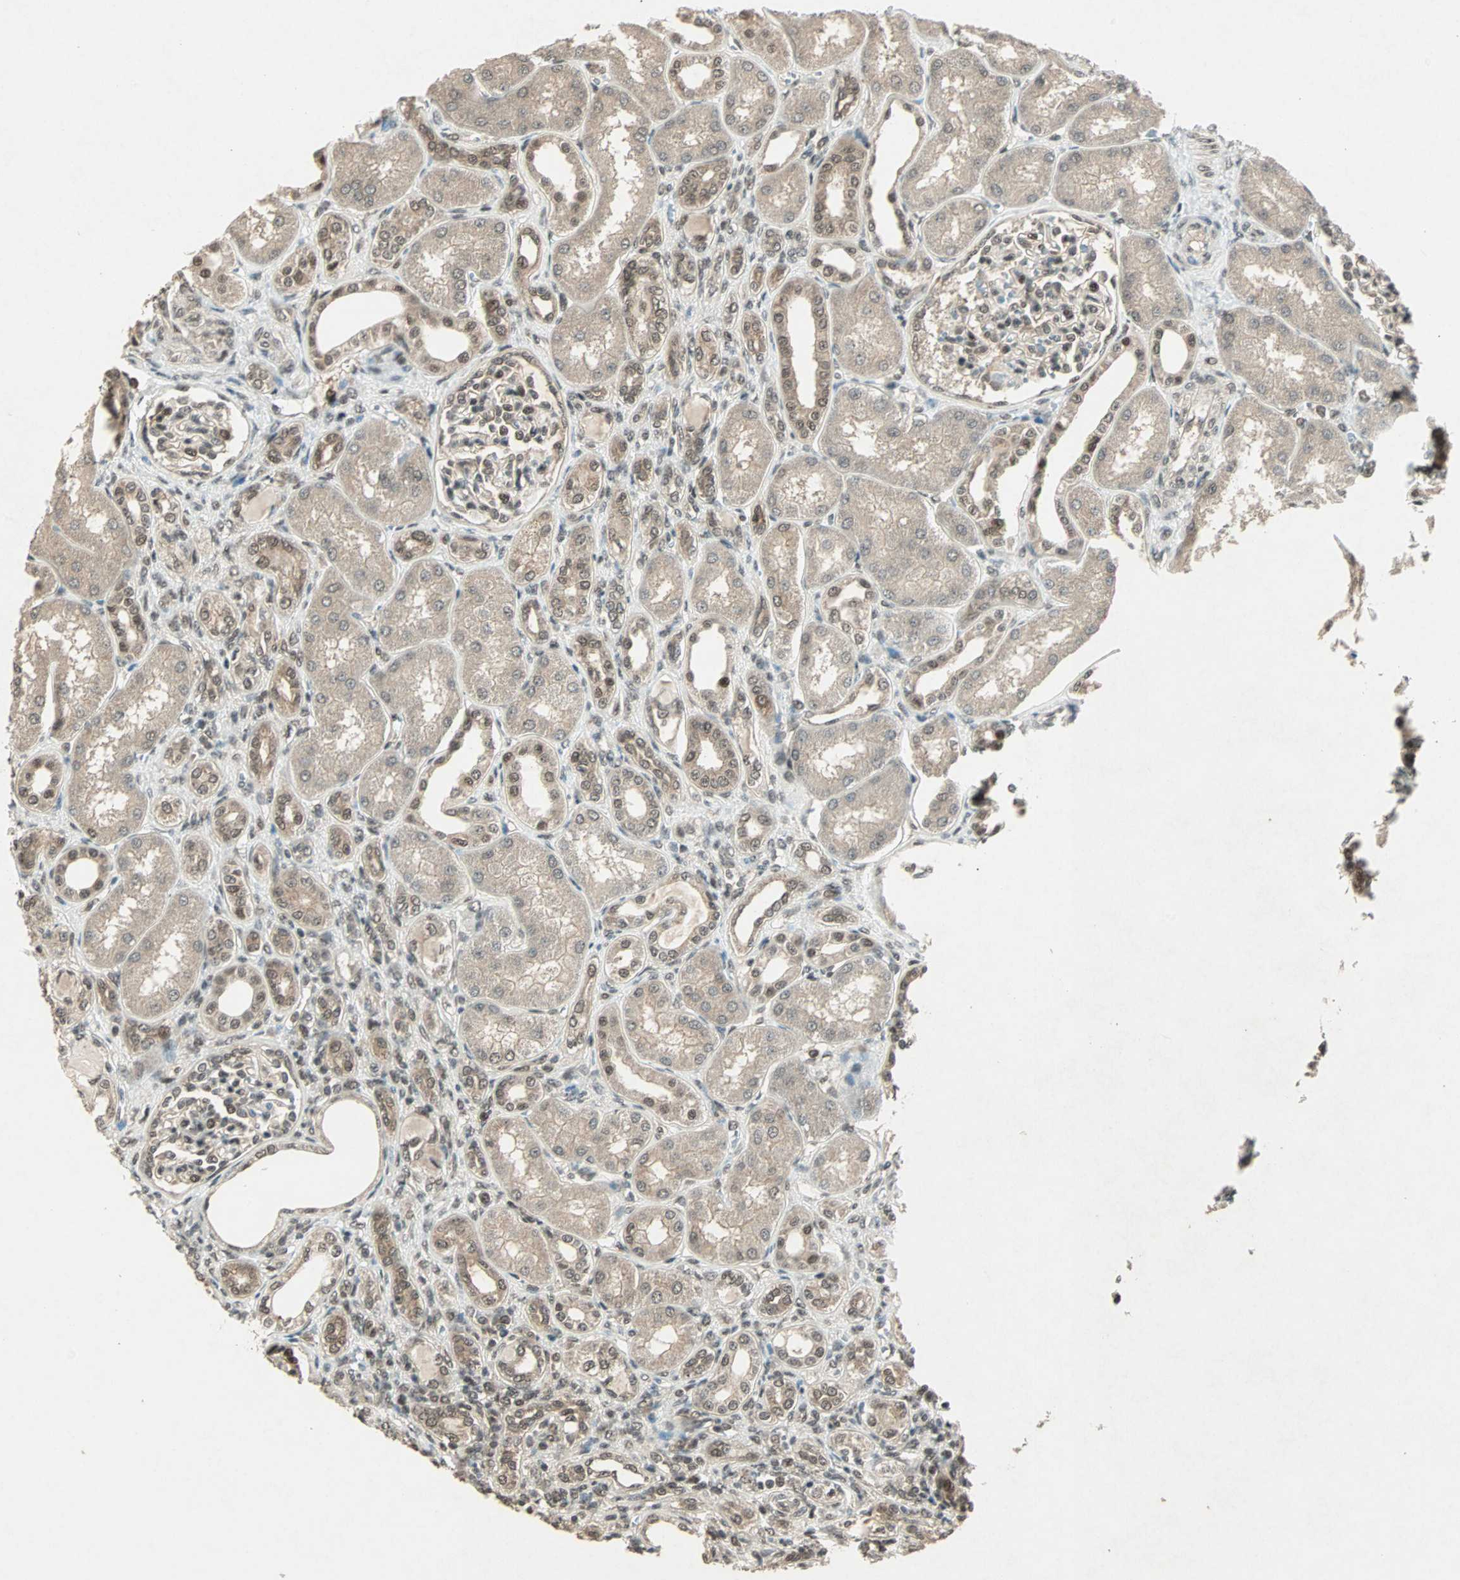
{"staining": {"intensity": "weak", "quantity": "25%-75%", "location": "nuclear"}, "tissue": "kidney", "cell_type": "Cells in glomeruli", "image_type": "normal", "snomed": [{"axis": "morphology", "description": "Normal tissue, NOS"}, {"axis": "topography", "description": "Kidney"}], "caption": "IHC micrograph of unremarkable kidney: kidney stained using immunohistochemistry exhibits low levels of weak protein expression localized specifically in the nuclear of cells in glomeruli, appearing as a nuclear brown color.", "gene": "ZNF701", "patient": {"sex": "male", "age": 7}}